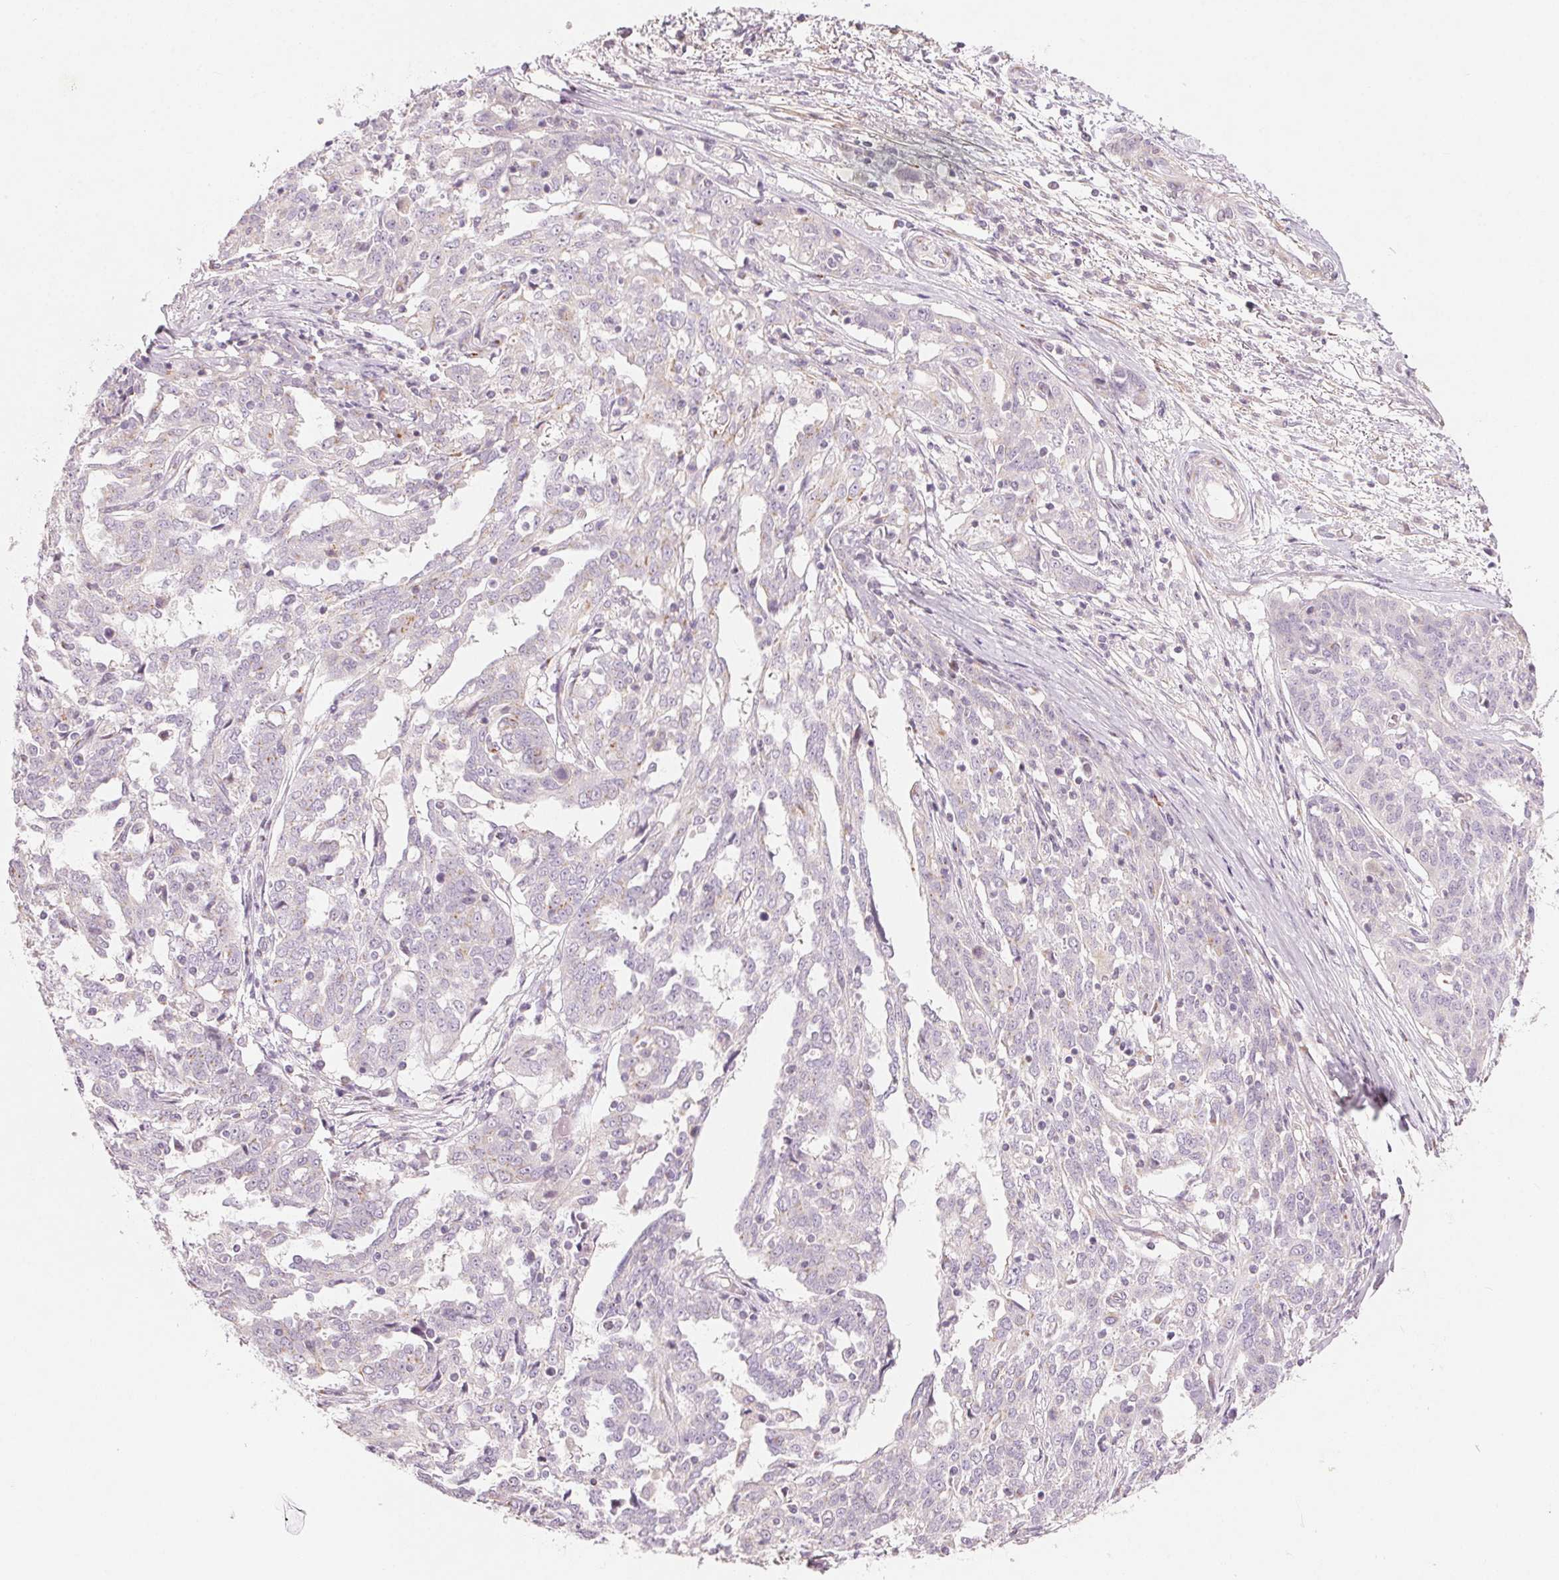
{"staining": {"intensity": "negative", "quantity": "none", "location": "none"}, "tissue": "ovarian cancer", "cell_type": "Tumor cells", "image_type": "cancer", "snomed": [{"axis": "morphology", "description": "Cystadenocarcinoma, serous, NOS"}, {"axis": "topography", "description": "Ovary"}], "caption": "Ovarian cancer was stained to show a protein in brown. There is no significant positivity in tumor cells. (DAB (3,3'-diaminobenzidine) IHC visualized using brightfield microscopy, high magnification).", "gene": "DRAM2", "patient": {"sex": "female", "age": 67}}